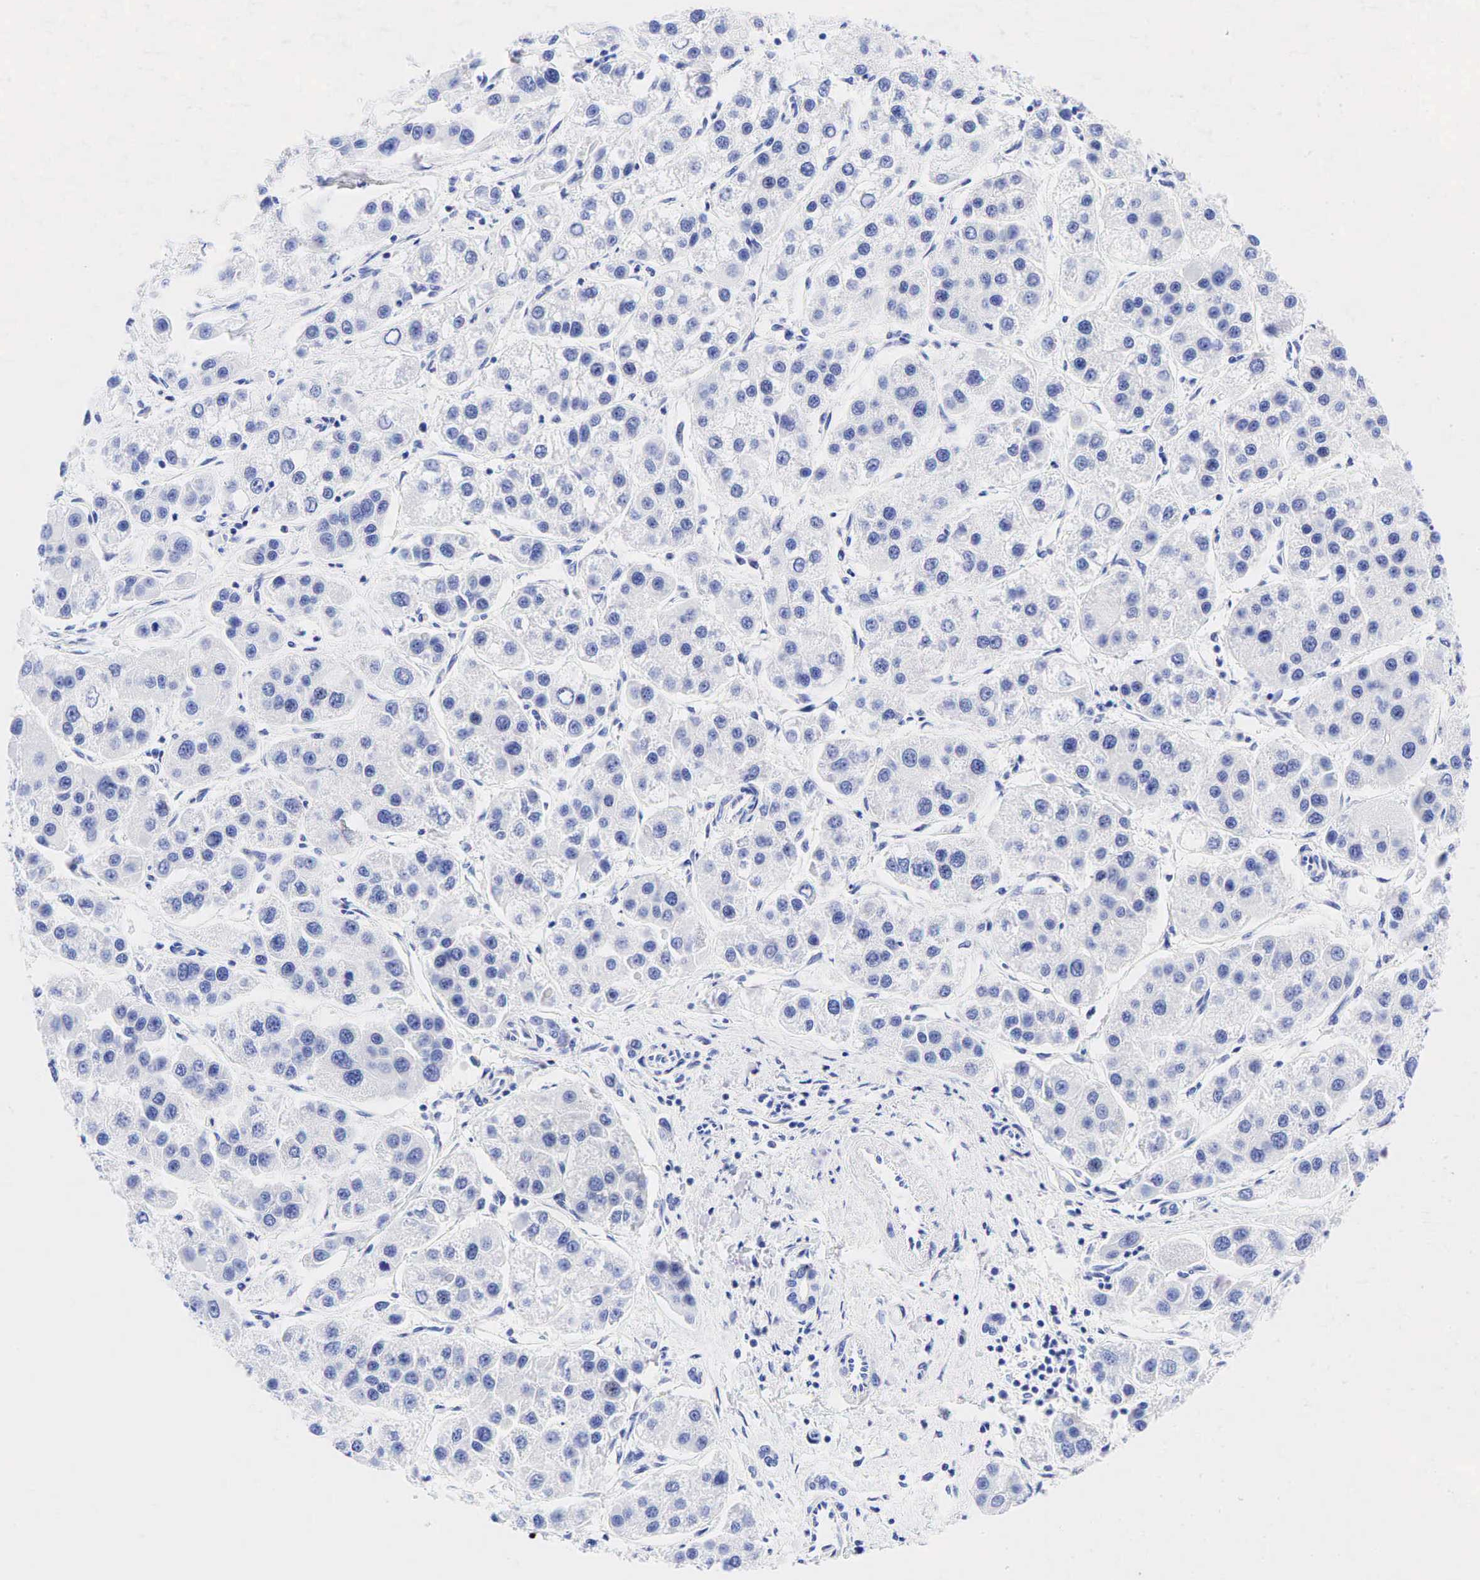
{"staining": {"intensity": "negative", "quantity": "none", "location": "none"}, "tissue": "liver cancer", "cell_type": "Tumor cells", "image_type": "cancer", "snomed": [{"axis": "morphology", "description": "Carcinoma, Hepatocellular, NOS"}, {"axis": "topography", "description": "Liver"}], "caption": "The micrograph reveals no significant staining in tumor cells of liver hepatocellular carcinoma. (IHC, brightfield microscopy, high magnification).", "gene": "ESR1", "patient": {"sex": "female", "age": 85}}